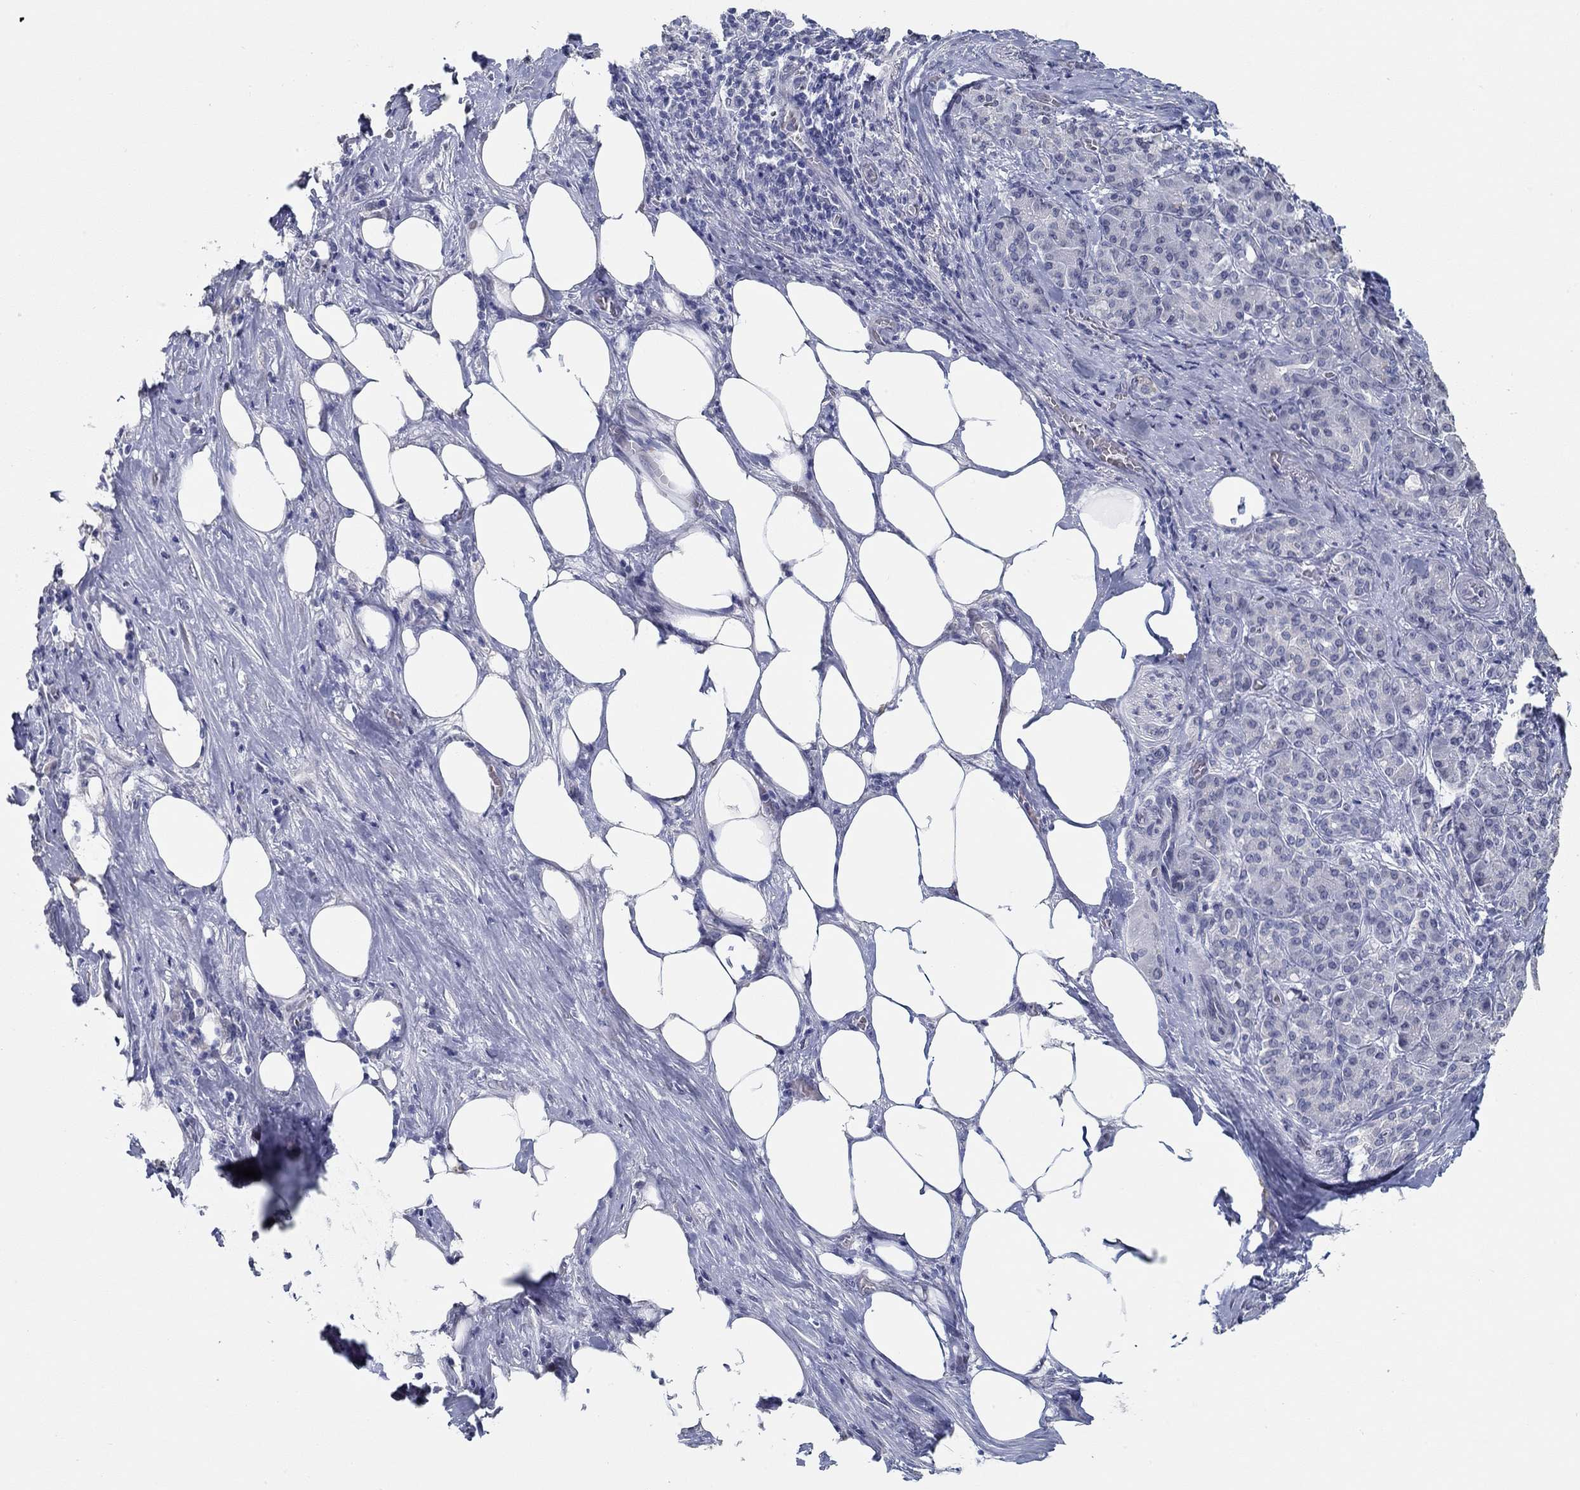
{"staining": {"intensity": "negative", "quantity": "none", "location": "none"}, "tissue": "pancreatic cancer", "cell_type": "Tumor cells", "image_type": "cancer", "snomed": [{"axis": "morphology", "description": "Adenocarcinoma, NOS"}, {"axis": "topography", "description": "Pancreas"}], "caption": "Protein analysis of pancreatic cancer exhibits no significant staining in tumor cells.", "gene": "NUP155", "patient": {"sex": "male", "age": 57}}